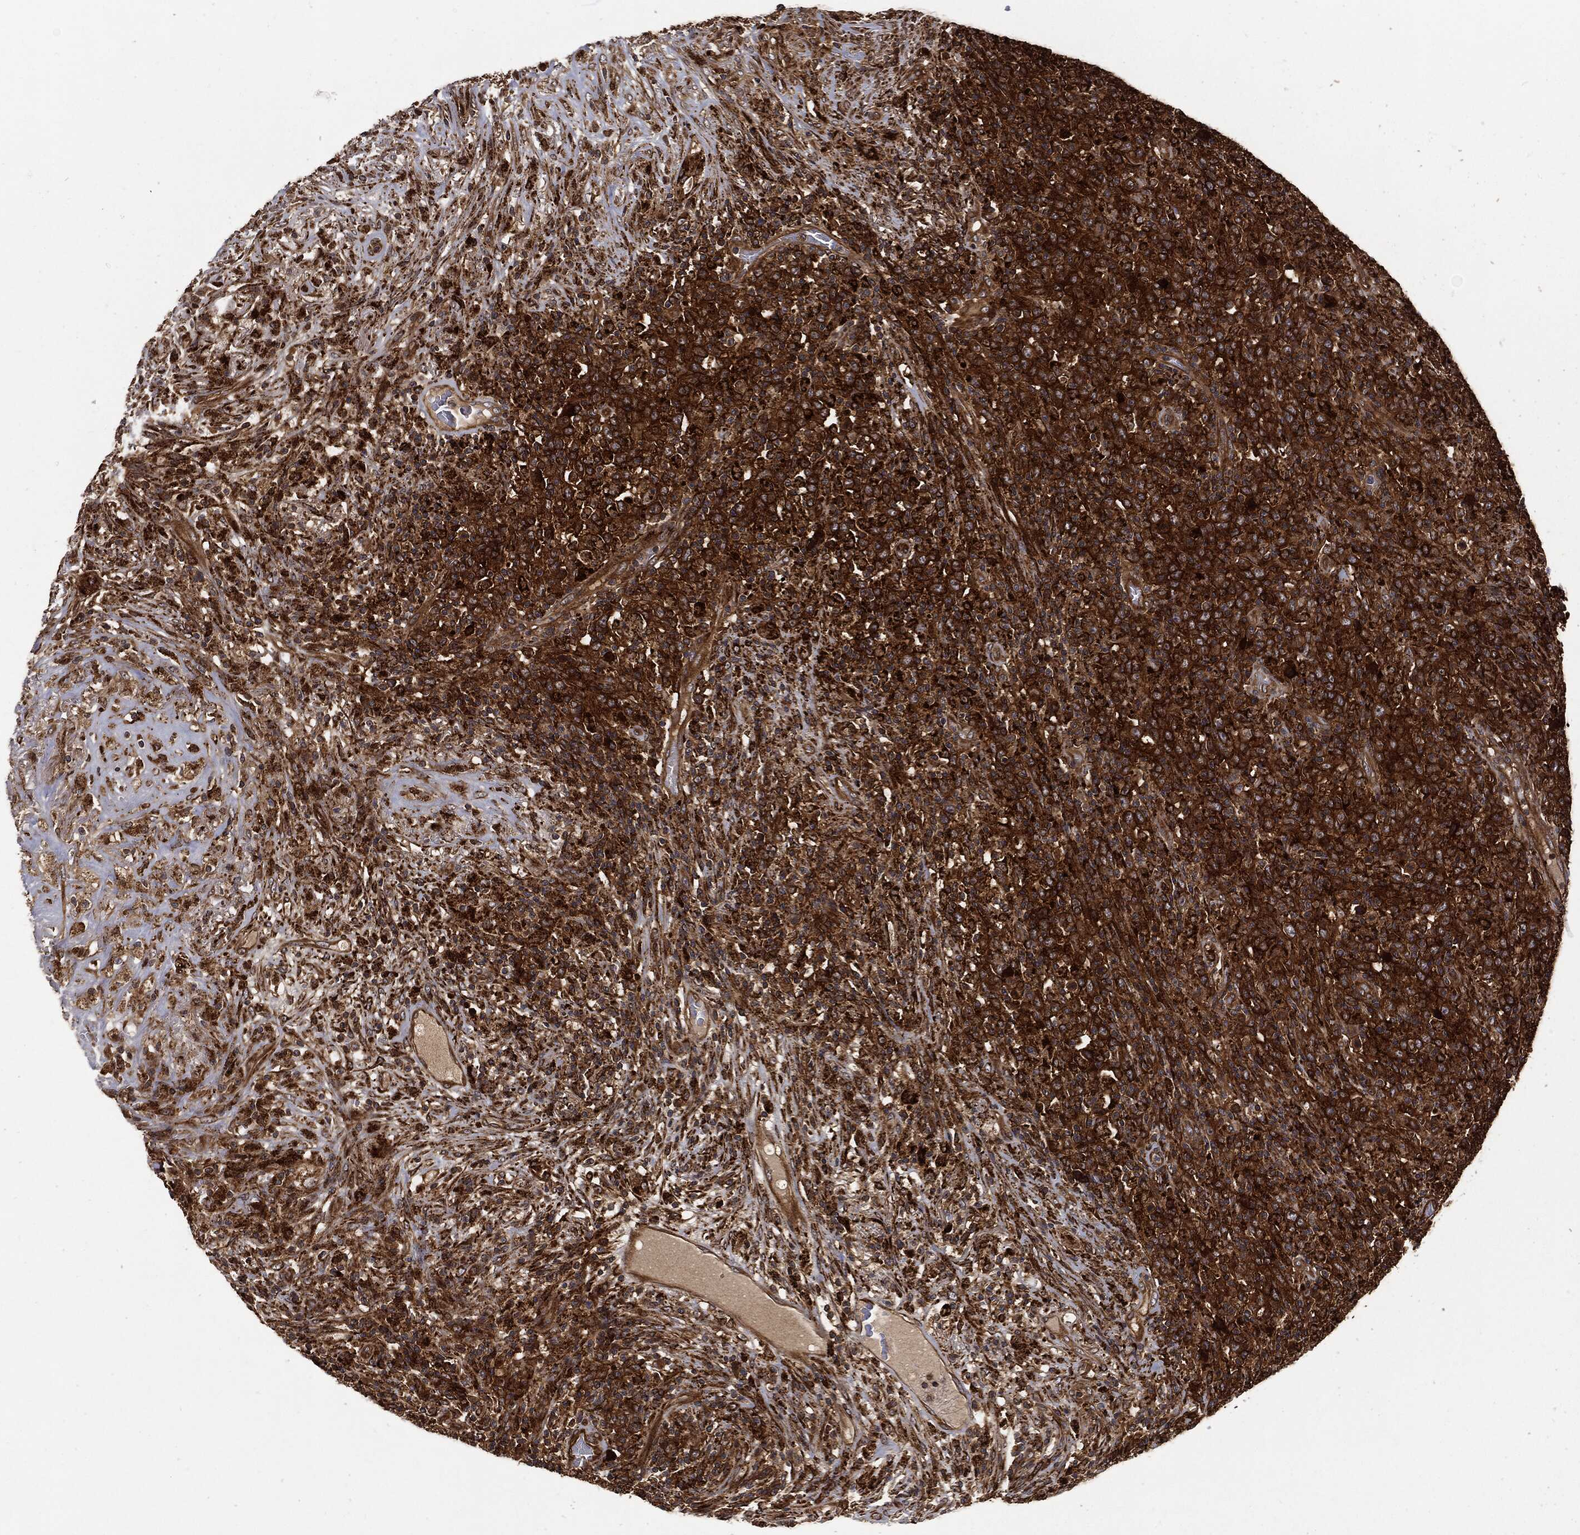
{"staining": {"intensity": "strong", "quantity": ">75%", "location": "cytoplasmic/membranous"}, "tissue": "lymphoma", "cell_type": "Tumor cells", "image_type": "cancer", "snomed": [{"axis": "morphology", "description": "Malignant lymphoma, non-Hodgkin's type, High grade"}, {"axis": "topography", "description": "Lung"}], "caption": "DAB (3,3'-diaminobenzidine) immunohistochemical staining of high-grade malignant lymphoma, non-Hodgkin's type demonstrates strong cytoplasmic/membranous protein expression in approximately >75% of tumor cells.", "gene": "RFTN1", "patient": {"sex": "male", "age": 79}}